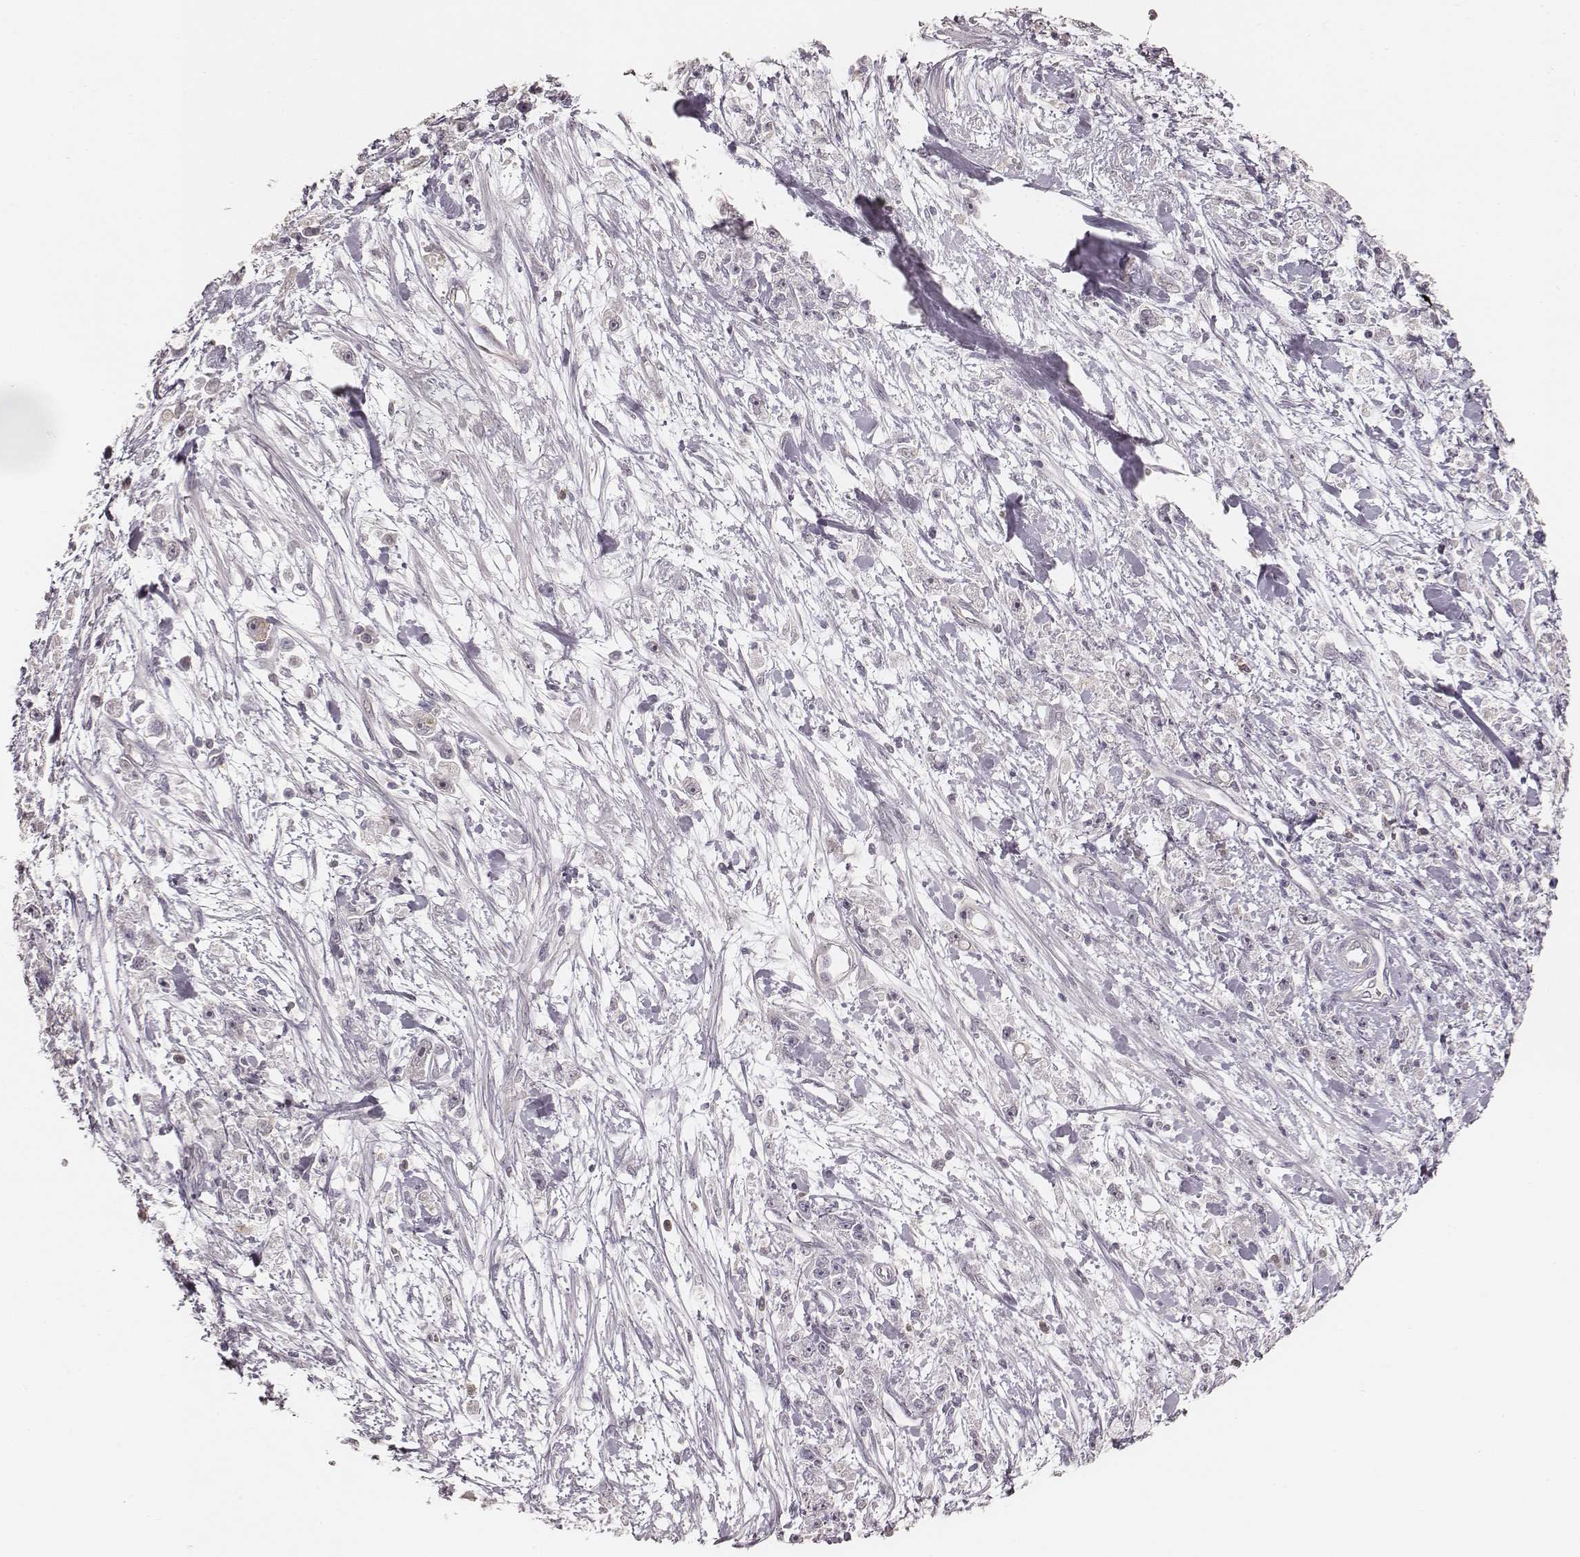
{"staining": {"intensity": "negative", "quantity": "none", "location": "none"}, "tissue": "stomach cancer", "cell_type": "Tumor cells", "image_type": "cancer", "snomed": [{"axis": "morphology", "description": "Adenocarcinoma, NOS"}, {"axis": "topography", "description": "Stomach"}], "caption": "Tumor cells are negative for brown protein staining in adenocarcinoma (stomach).", "gene": "LY6K", "patient": {"sex": "female", "age": 59}}